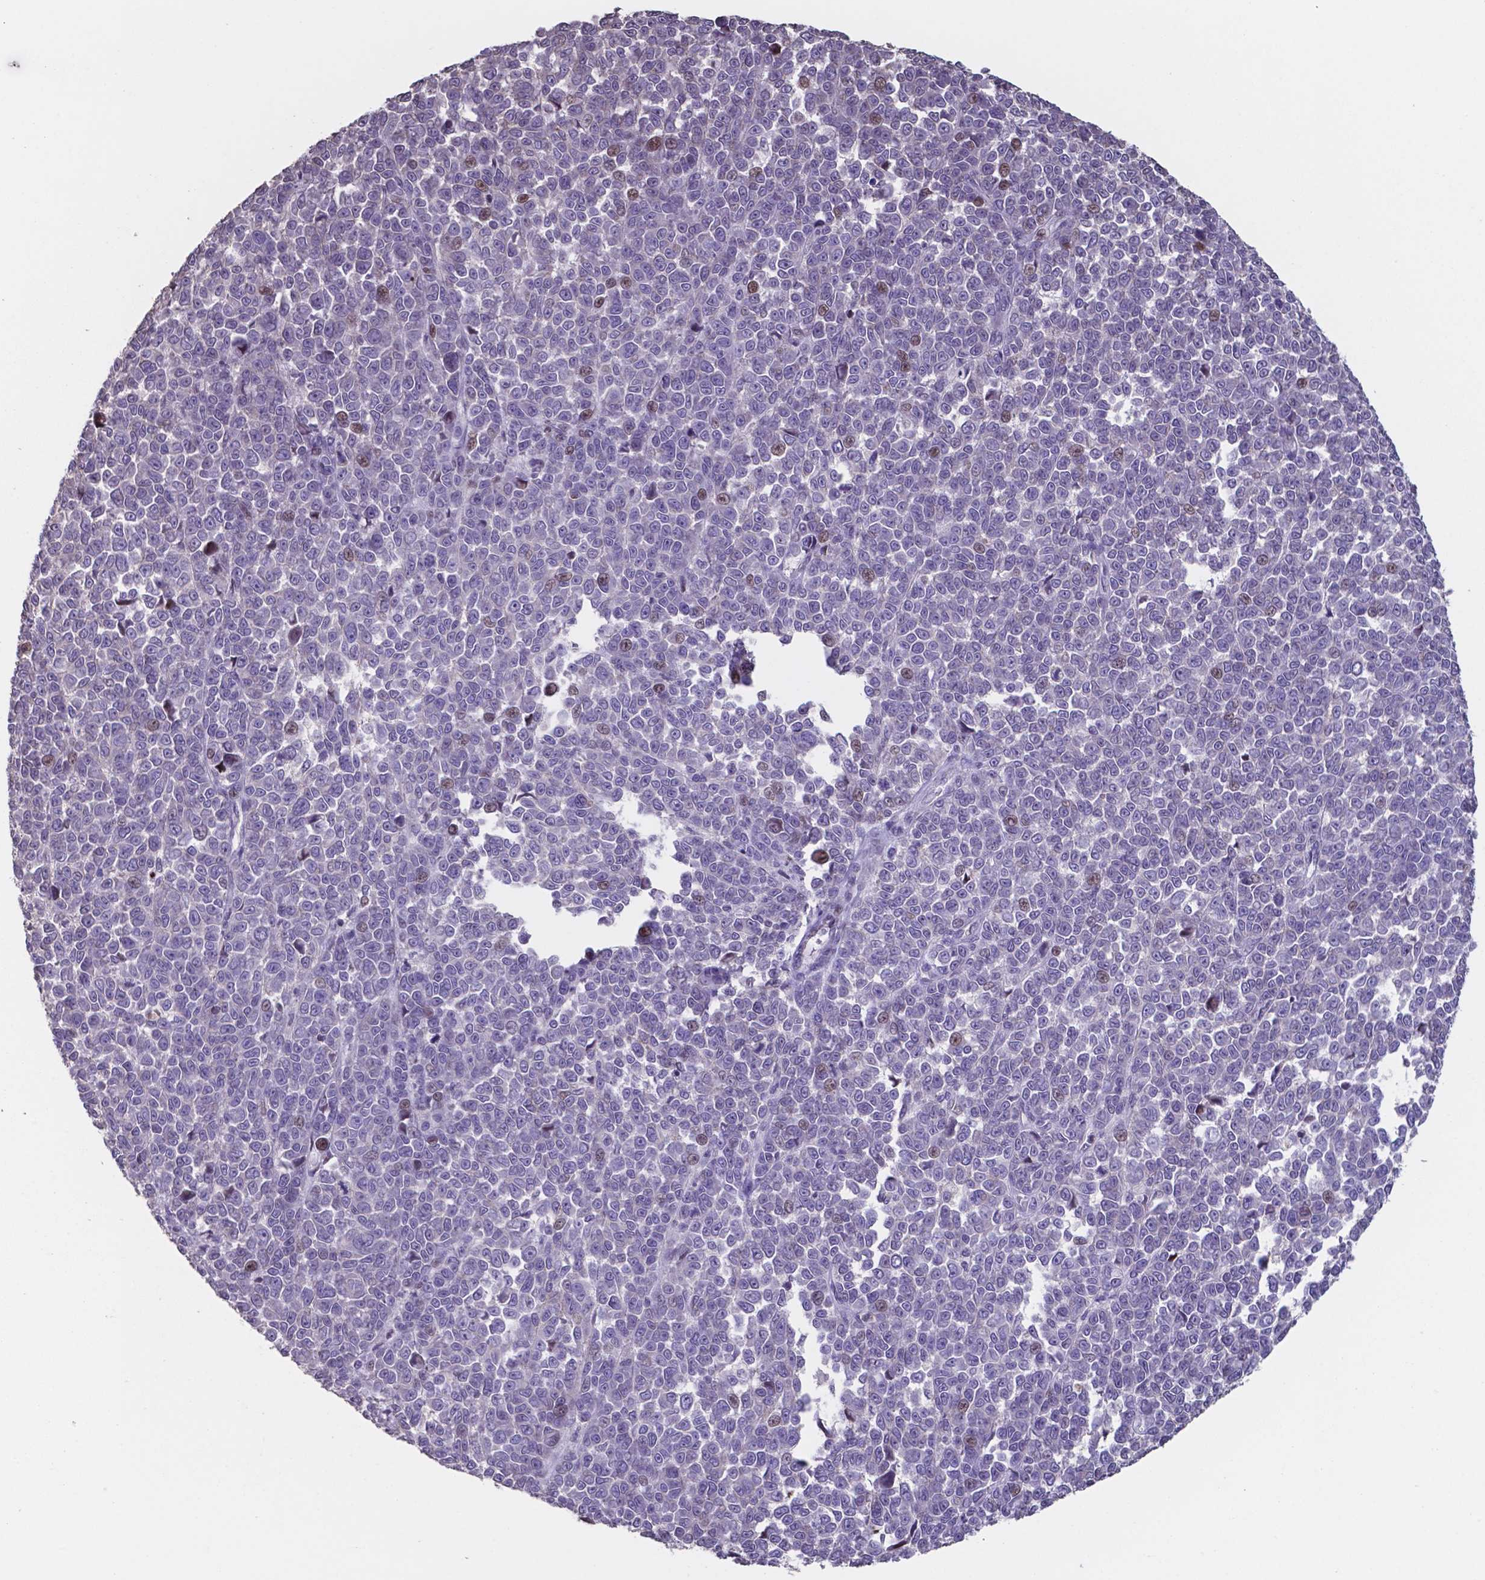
{"staining": {"intensity": "weak", "quantity": "<25%", "location": "nuclear"}, "tissue": "melanoma", "cell_type": "Tumor cells", "image_type": "cancer", "snomed": [{"axis": "morphology", "description": "Malignant melanoma, NOS"}, {"axis": "topography", "description": "Skin"}], "caption": "Immunohistochemical staining of human malignant melanoma exhibits no significant positivity in tumor cells.", "gene": "MLC1", "patient": {"sex": "female", "age": 95}}